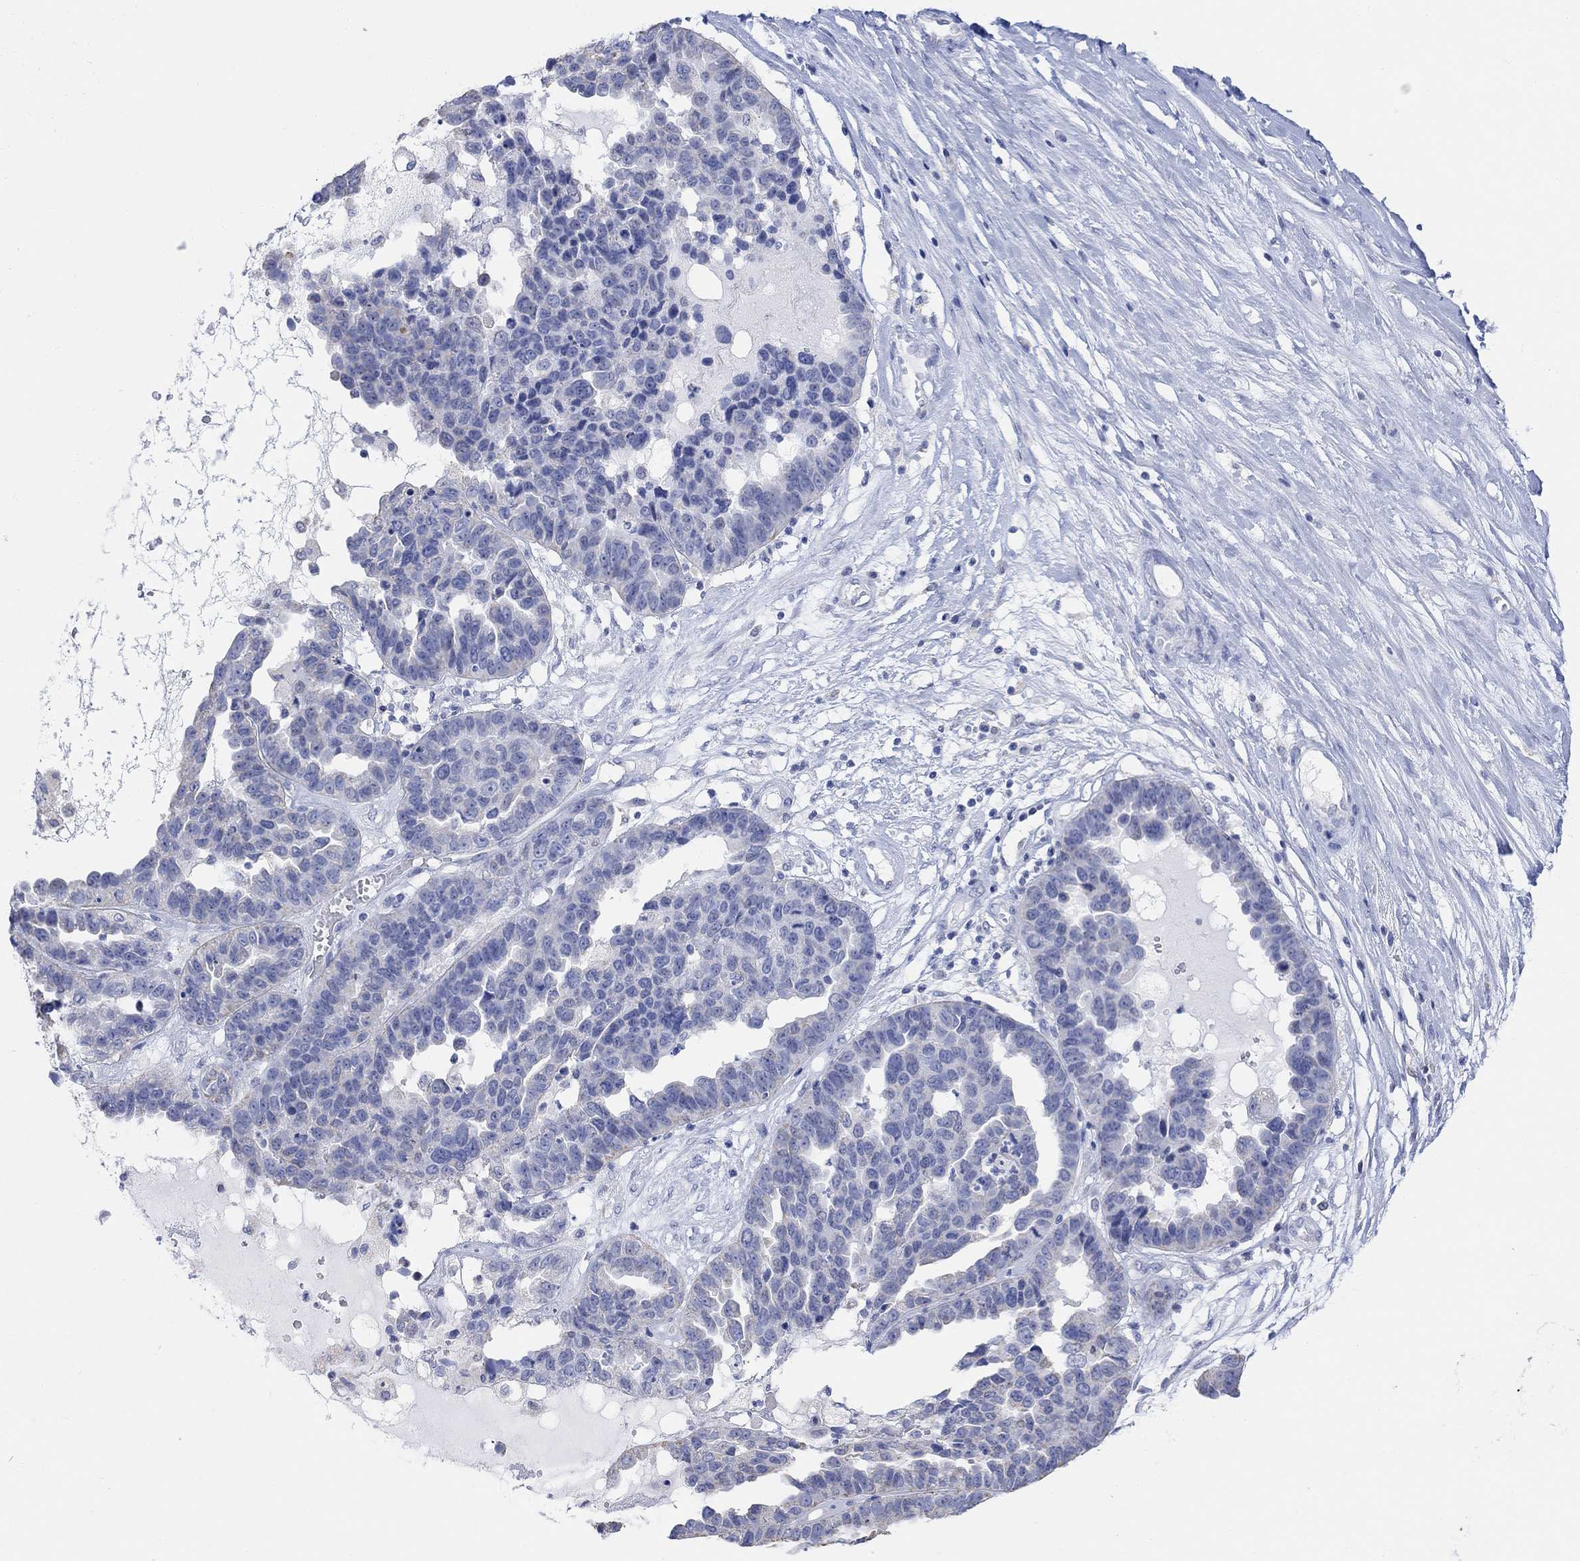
{"staining": {"intensity": "negative", "quantity": "none", "location": "none"}, "tissue": "ovarian cancer", "cell_type": "Tumor cells", "image_type": "cancer", "snomed": [{"axis": "morphology", "description": "Cystadenocarcinoma, serous, NOS"}, {"axis": "topography", "description": "Ovary"}], "caption": "IHC photomicrograph of ovarian cancer stained for a protein (brown), which reveals no expression in tumor cells.", "gene": "SYT12", "patient": {"sex": "female", "age": 87}}